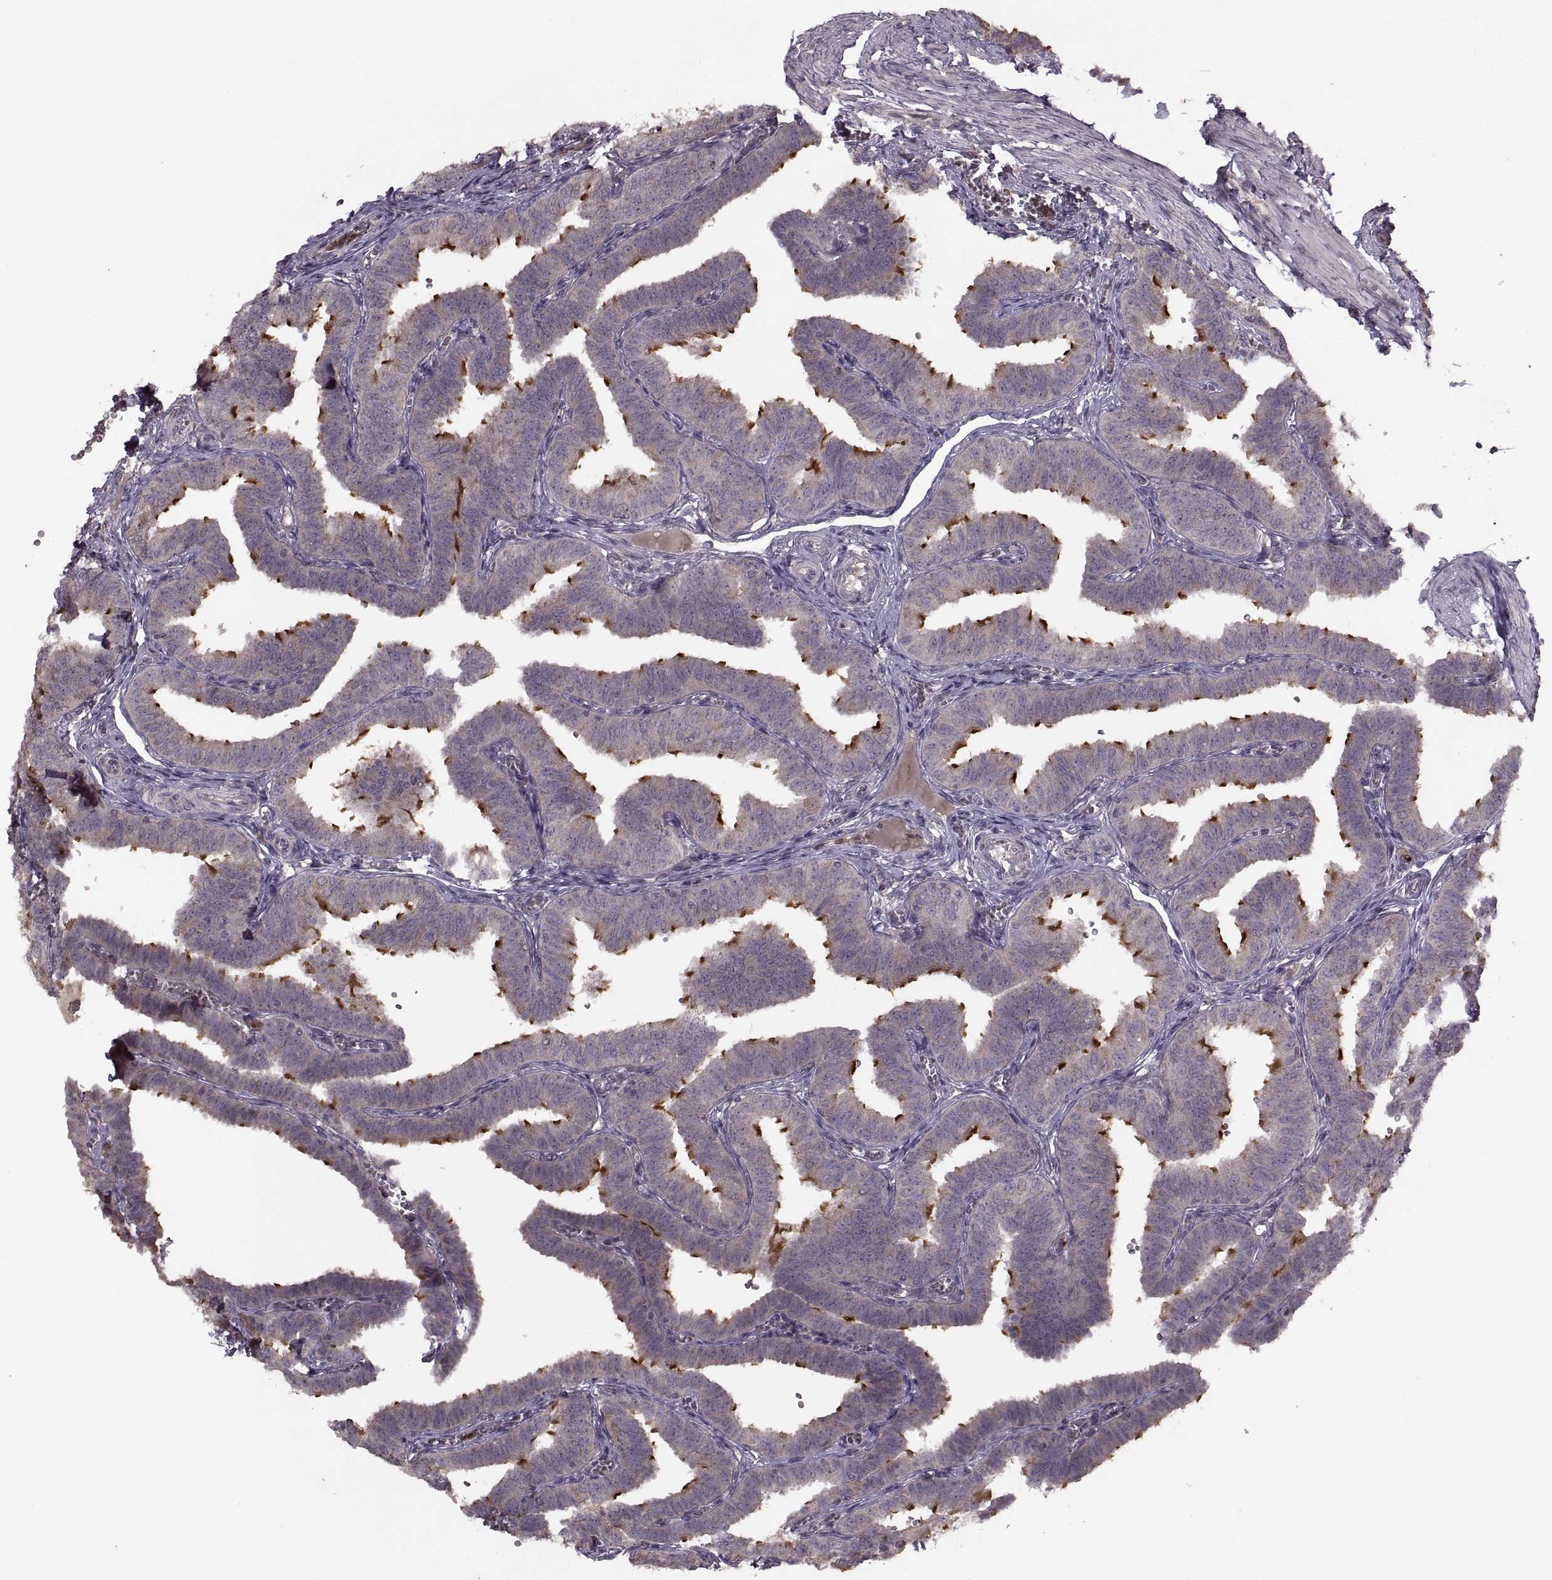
{"staining": {"intensity": "strong", "quantity": "25%-75%", "location": "cytoplasmic/membranous"}, "tissue": "fallopian tube", "cell_type": "Glandular cells", "image_type": "normal", "snomed": [{"axis": "morphology", "description": "Normal tissue, NOS"}, {"axis": "topography", "description": "Fallopian tube"}], "caption": "Human fallopian tube stained for a protein (brown) demonstrates strong cytoplasmic/membranous positive positivity in about 25%-75% of glandular cells.", "gene": "PIERCE1", "patient": {"sex": "female", "age": 25}}